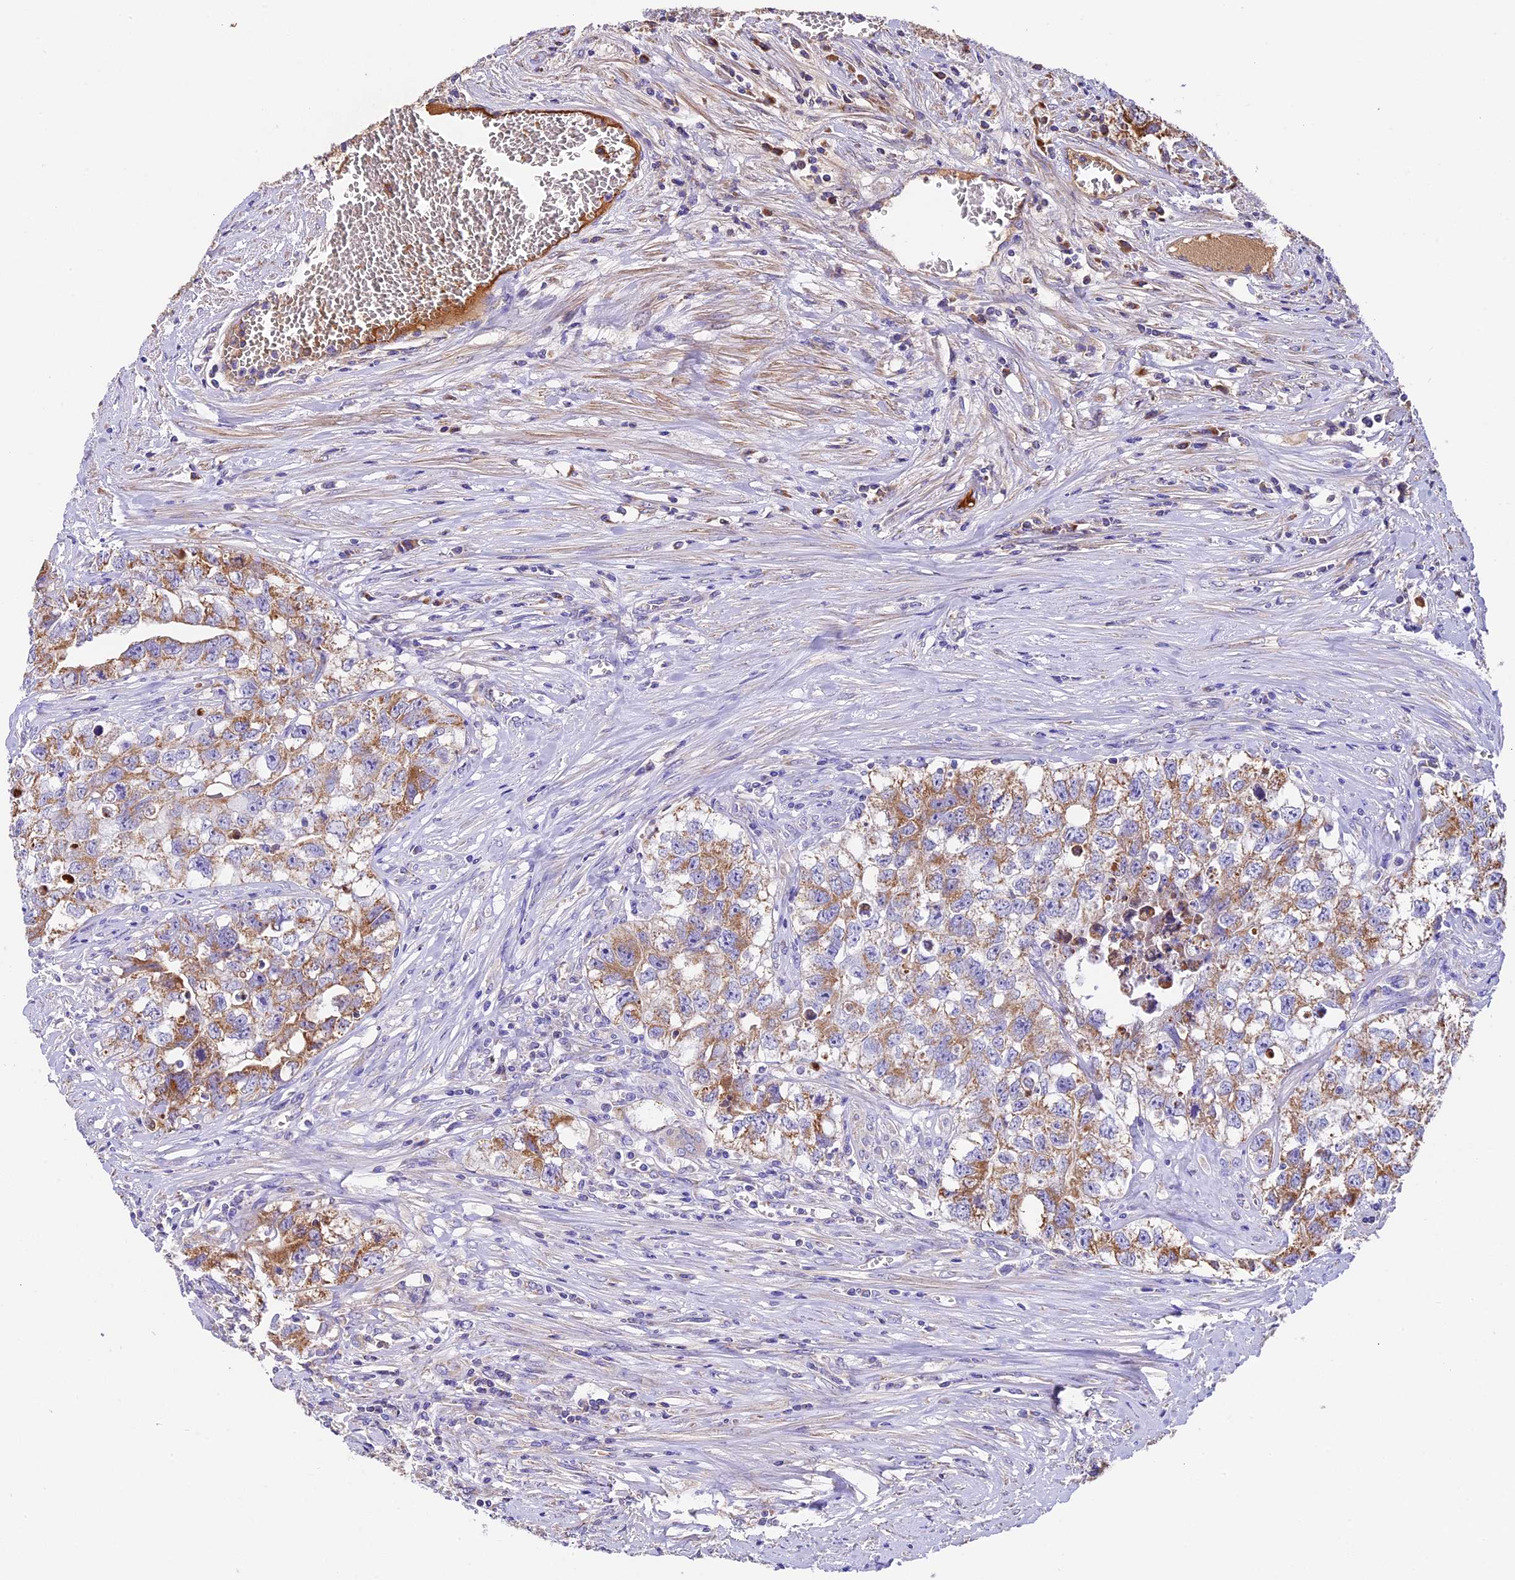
{"staining": {"intensity": "moderate", "quantity": ">75%", "location": "cytoplasmic/membranous"}, "tissue": "testis cancer", "cell_type": "Tumor cells", "image_type": "cancer", "snomed": [{"axis": "morphology", "description": "Seminoma, NOS"}, {"axis": "morphology", "description": "Carcinoma, Embryonal, NOS"}, {"axis": "topography", "description": "Testis"}], "caption": "Testis seminoma tissue displays moderate cytoplasmic/membranous staining in approximately >75% of tumor cells Nuclei are stained in blue.", "gene": "OCEL1", "patient": {"sex": "male", "age": 43}}